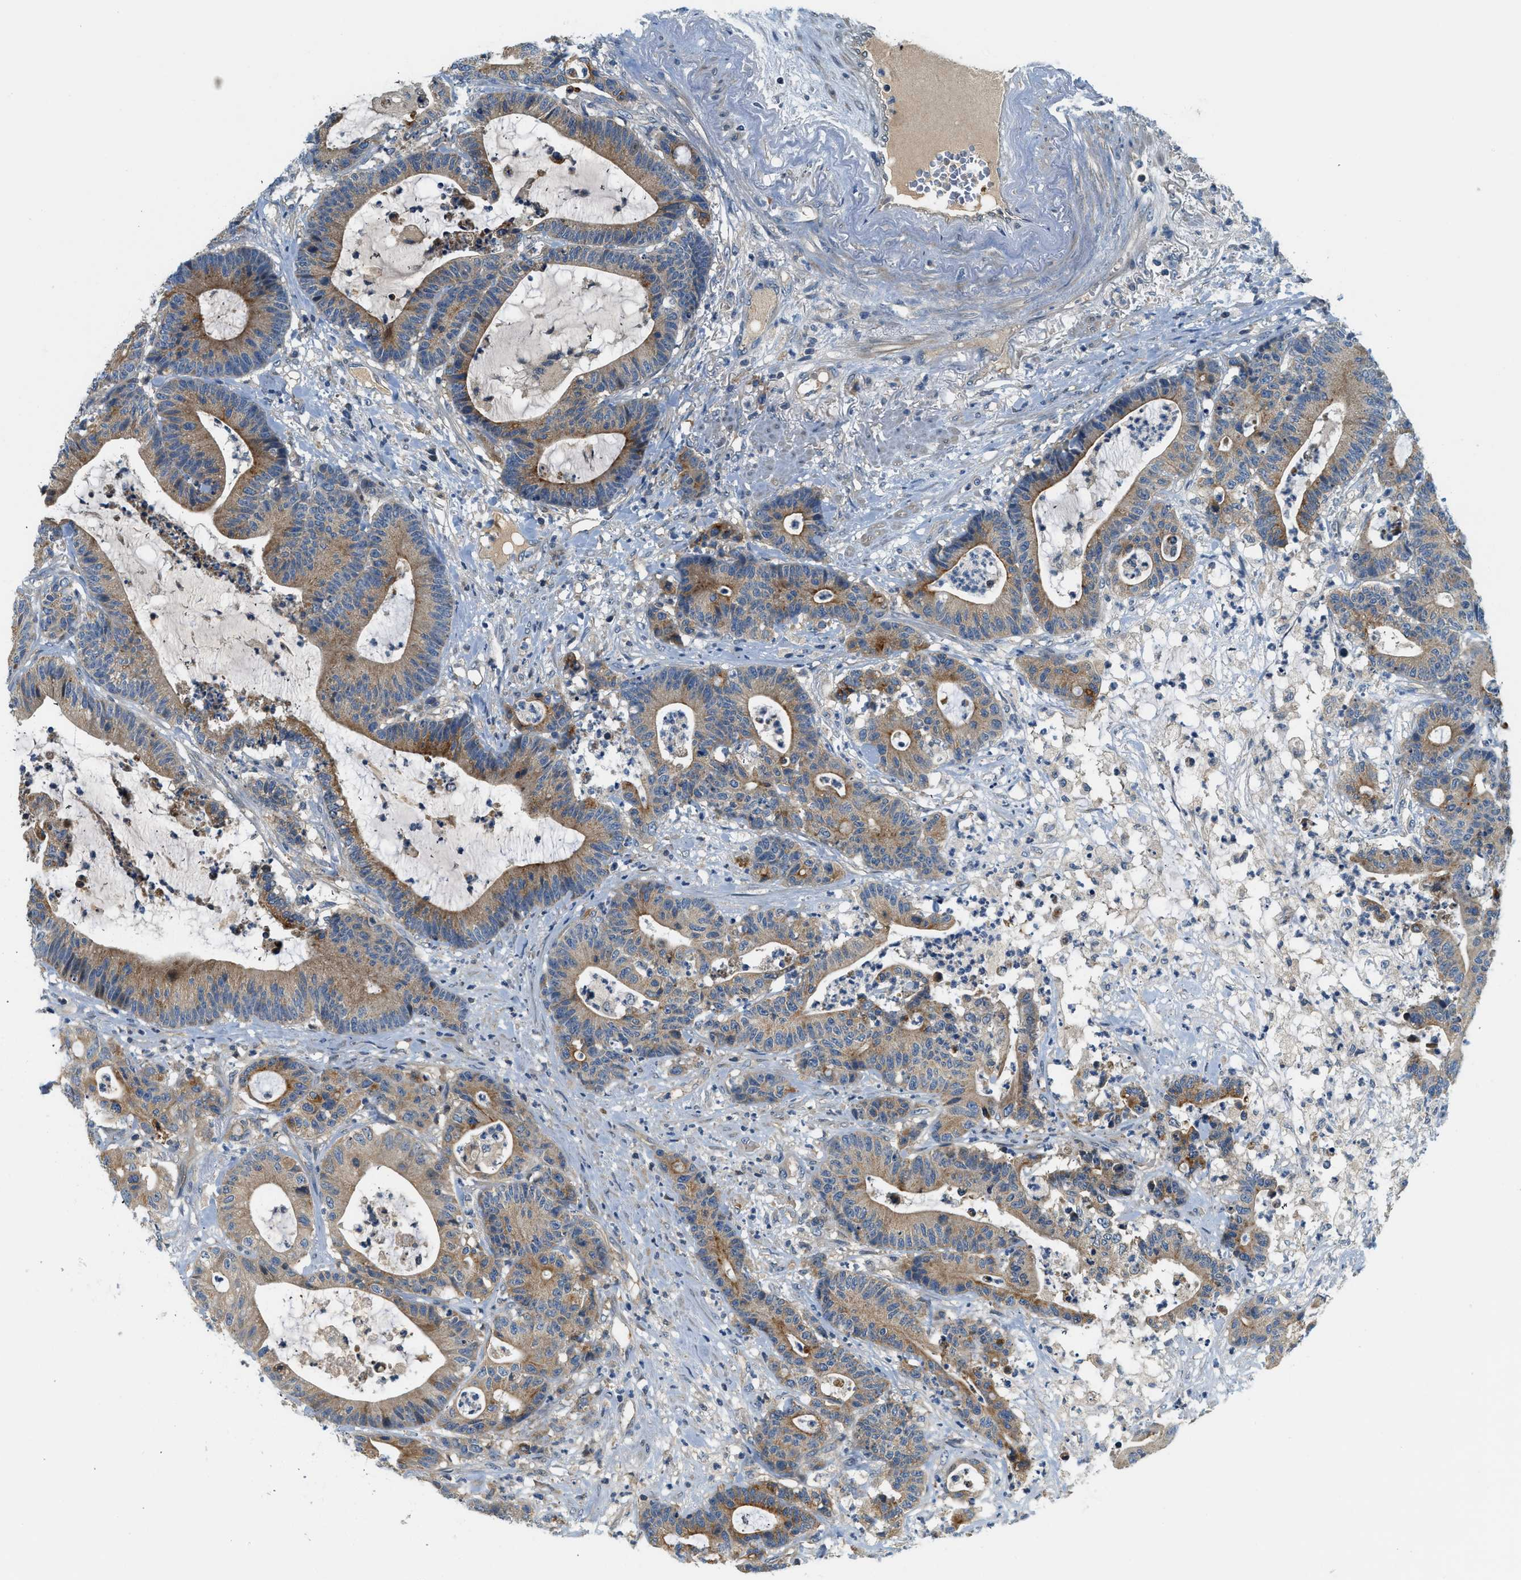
{"staining": {"intensity": "moderate", "quantity": "25%-75%", "location": "cytoplasmic/membranous"}, "tissue": "colorectal cancer", "cell_type": "Tumor cells", "image_type": "cancer", "snomed": [{"axis": "morphology", "description": "Adenocarcinoma, NOS"}, {"axis": "topography", "description": "Colon"}], "caption": "IHC image of neoplastic tissue: colorectal cancer (adenocarcinoma) stained using IHC exhibits medium levels of moderate protein expression localized specifically in the cytoplasmic/membranous of tumor cells, appearing as a cytoplasmic/membranous brown color.", "gene": "KCNK1", "patient": {"sex": "female", "age": 84}}